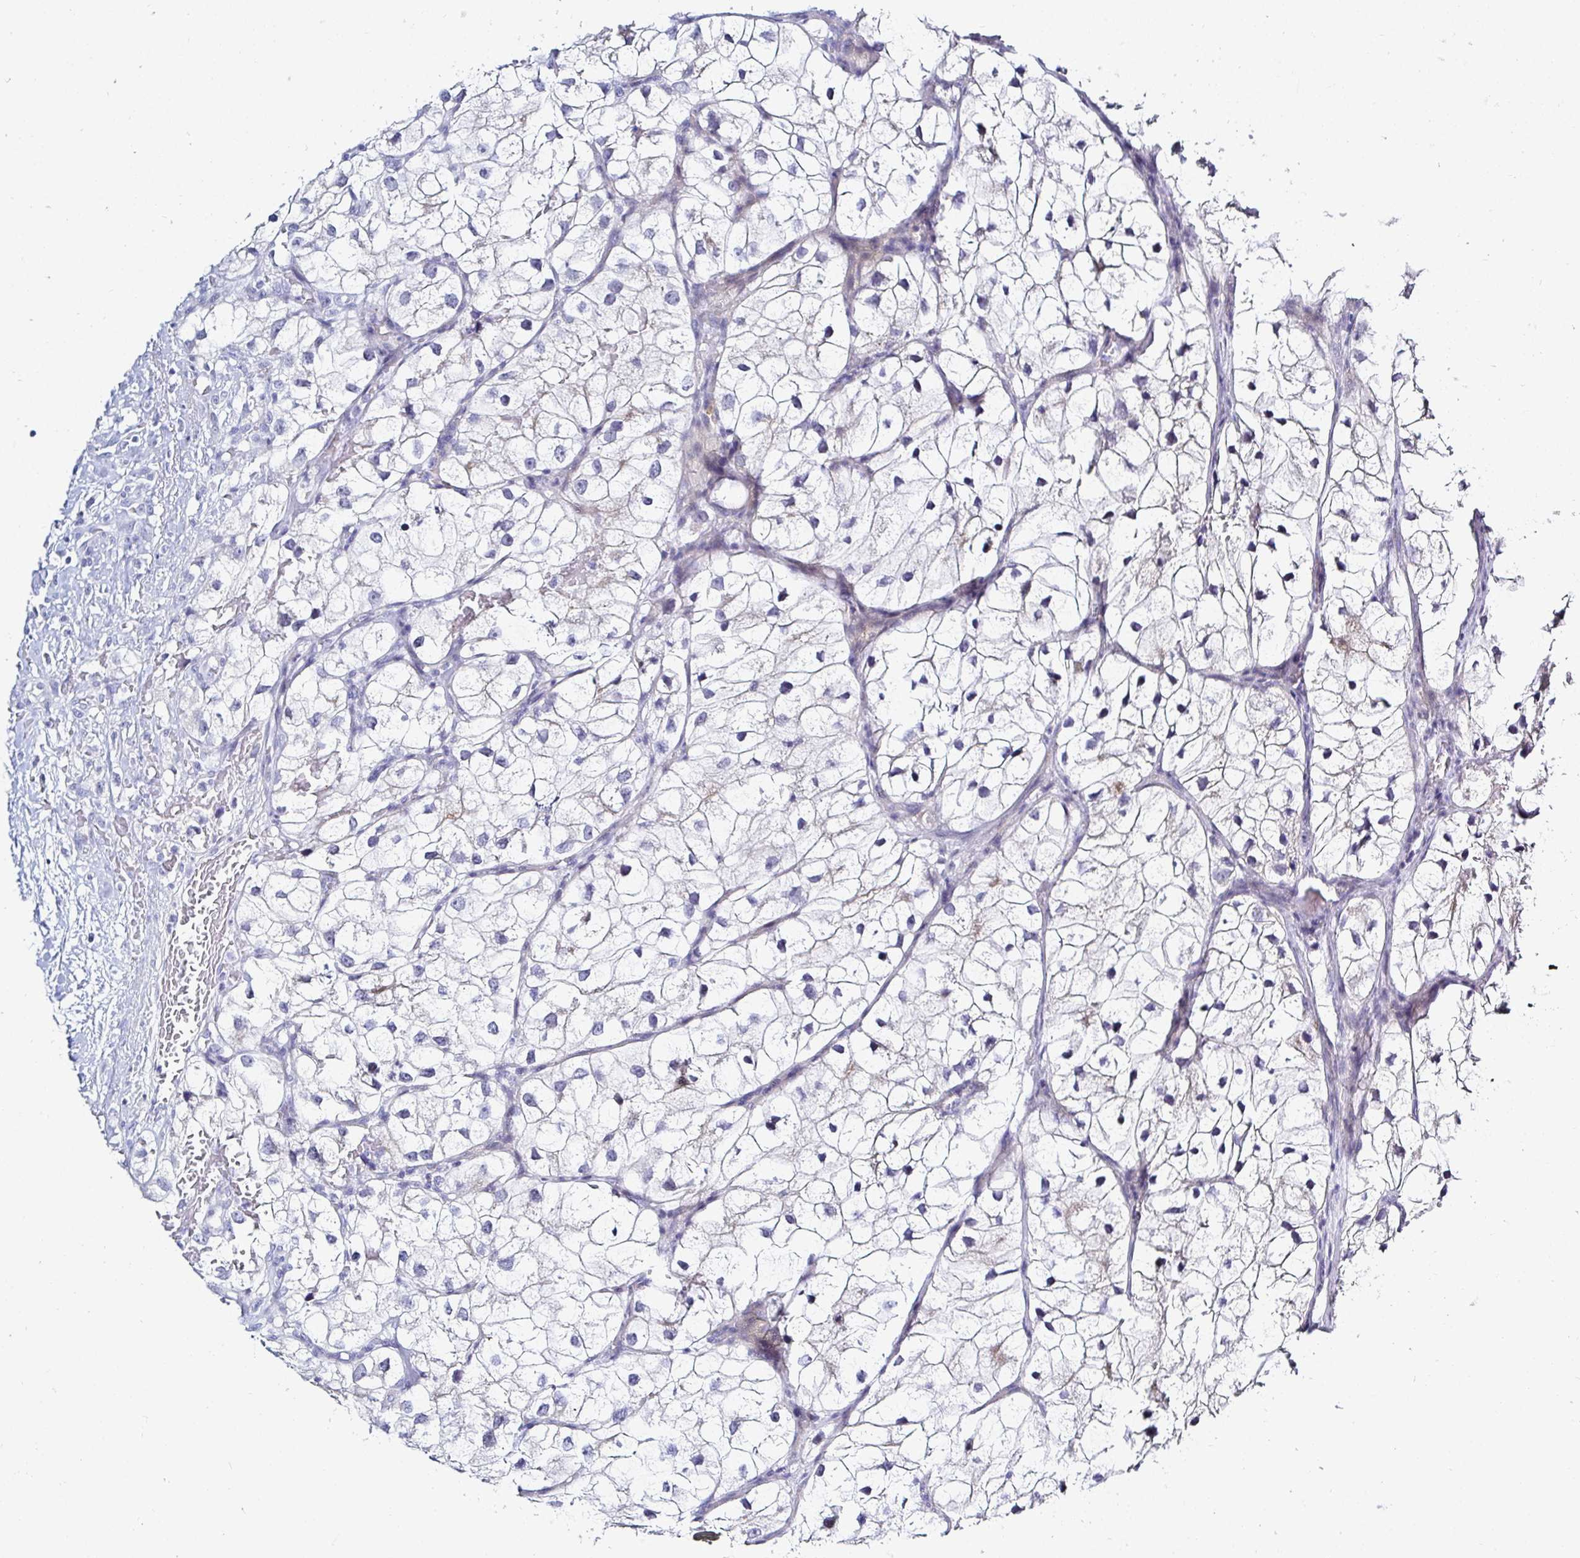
{"staining": {"intensity": "negative", "quantity": "none", "location": "none"}, "tissue": "renal cancer", "cell_type": "Tumor cells", "image_type": "cancer", "snomed": [{"axis": "morphology", "description": "Adenocarcinoma, NOS"}, {"axis": "topography", "description": "Kidney"}], "caption": "Immunohistochemistry (IHC) of human renal adenocarcinoma shows no staining in tumor cells.", "gene": "OR10K1", "patient": {"sex": "male", "age": 59}}